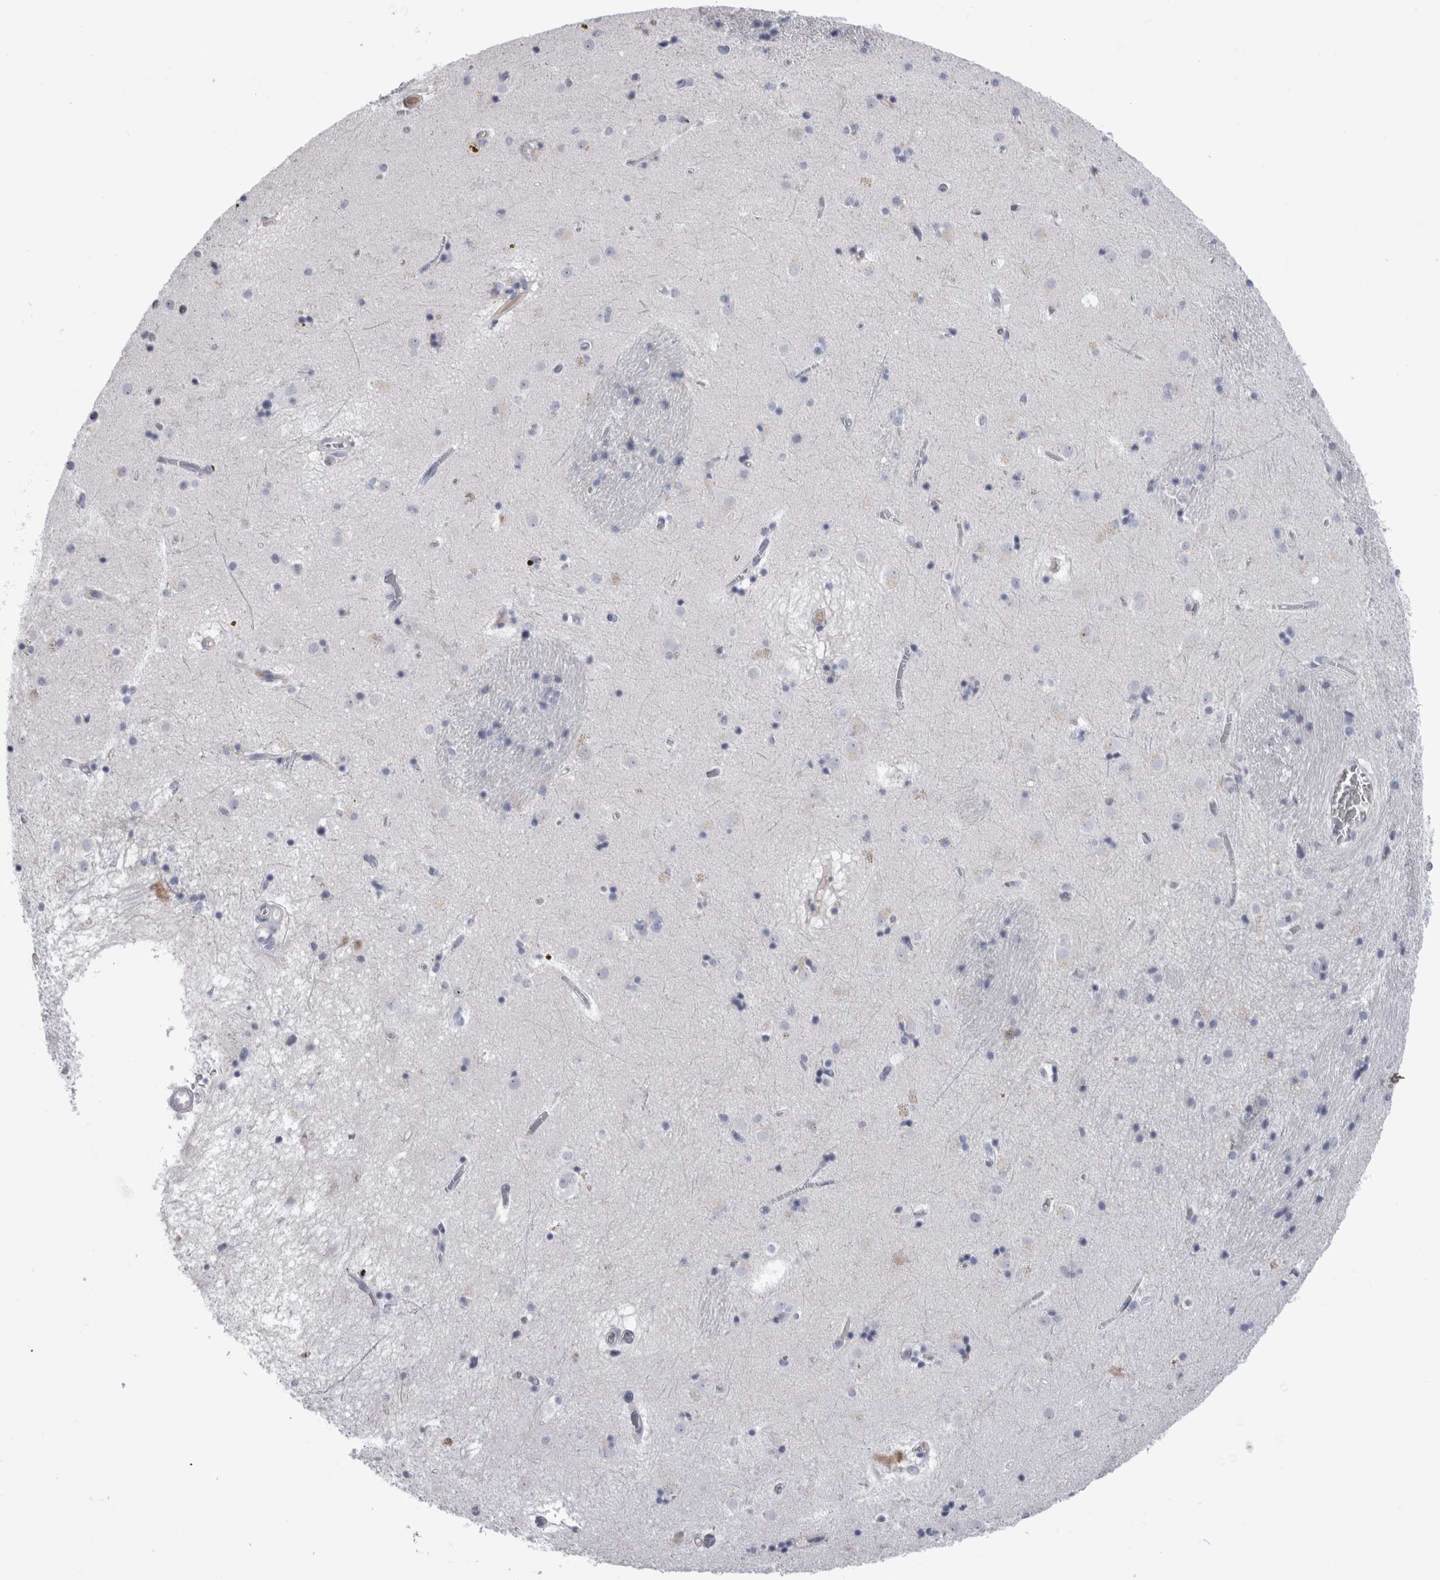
{"staining": {"intensity": "negative", "quantity": "none", "location": "none"}, "tissue": "caudate", "cell_type": "Glial cells", "image_type": "normal", "snomed": [{"axis": "morphology", "description": "Normal tissue, NOS"}, {"axis": "topography", "description": "Lateral ventricle wall"}], "caption": "Glial cells are negative for brown protein staining in unremarkable caudate. (Stains: DAB (3,3'-diaminobenzidine) IHC with hematoxylin counter stain, Microscopy: brightfield microscopy at high magnification).", "gene": "PAX5", "patient": {"sex": "male", "age": 70}}